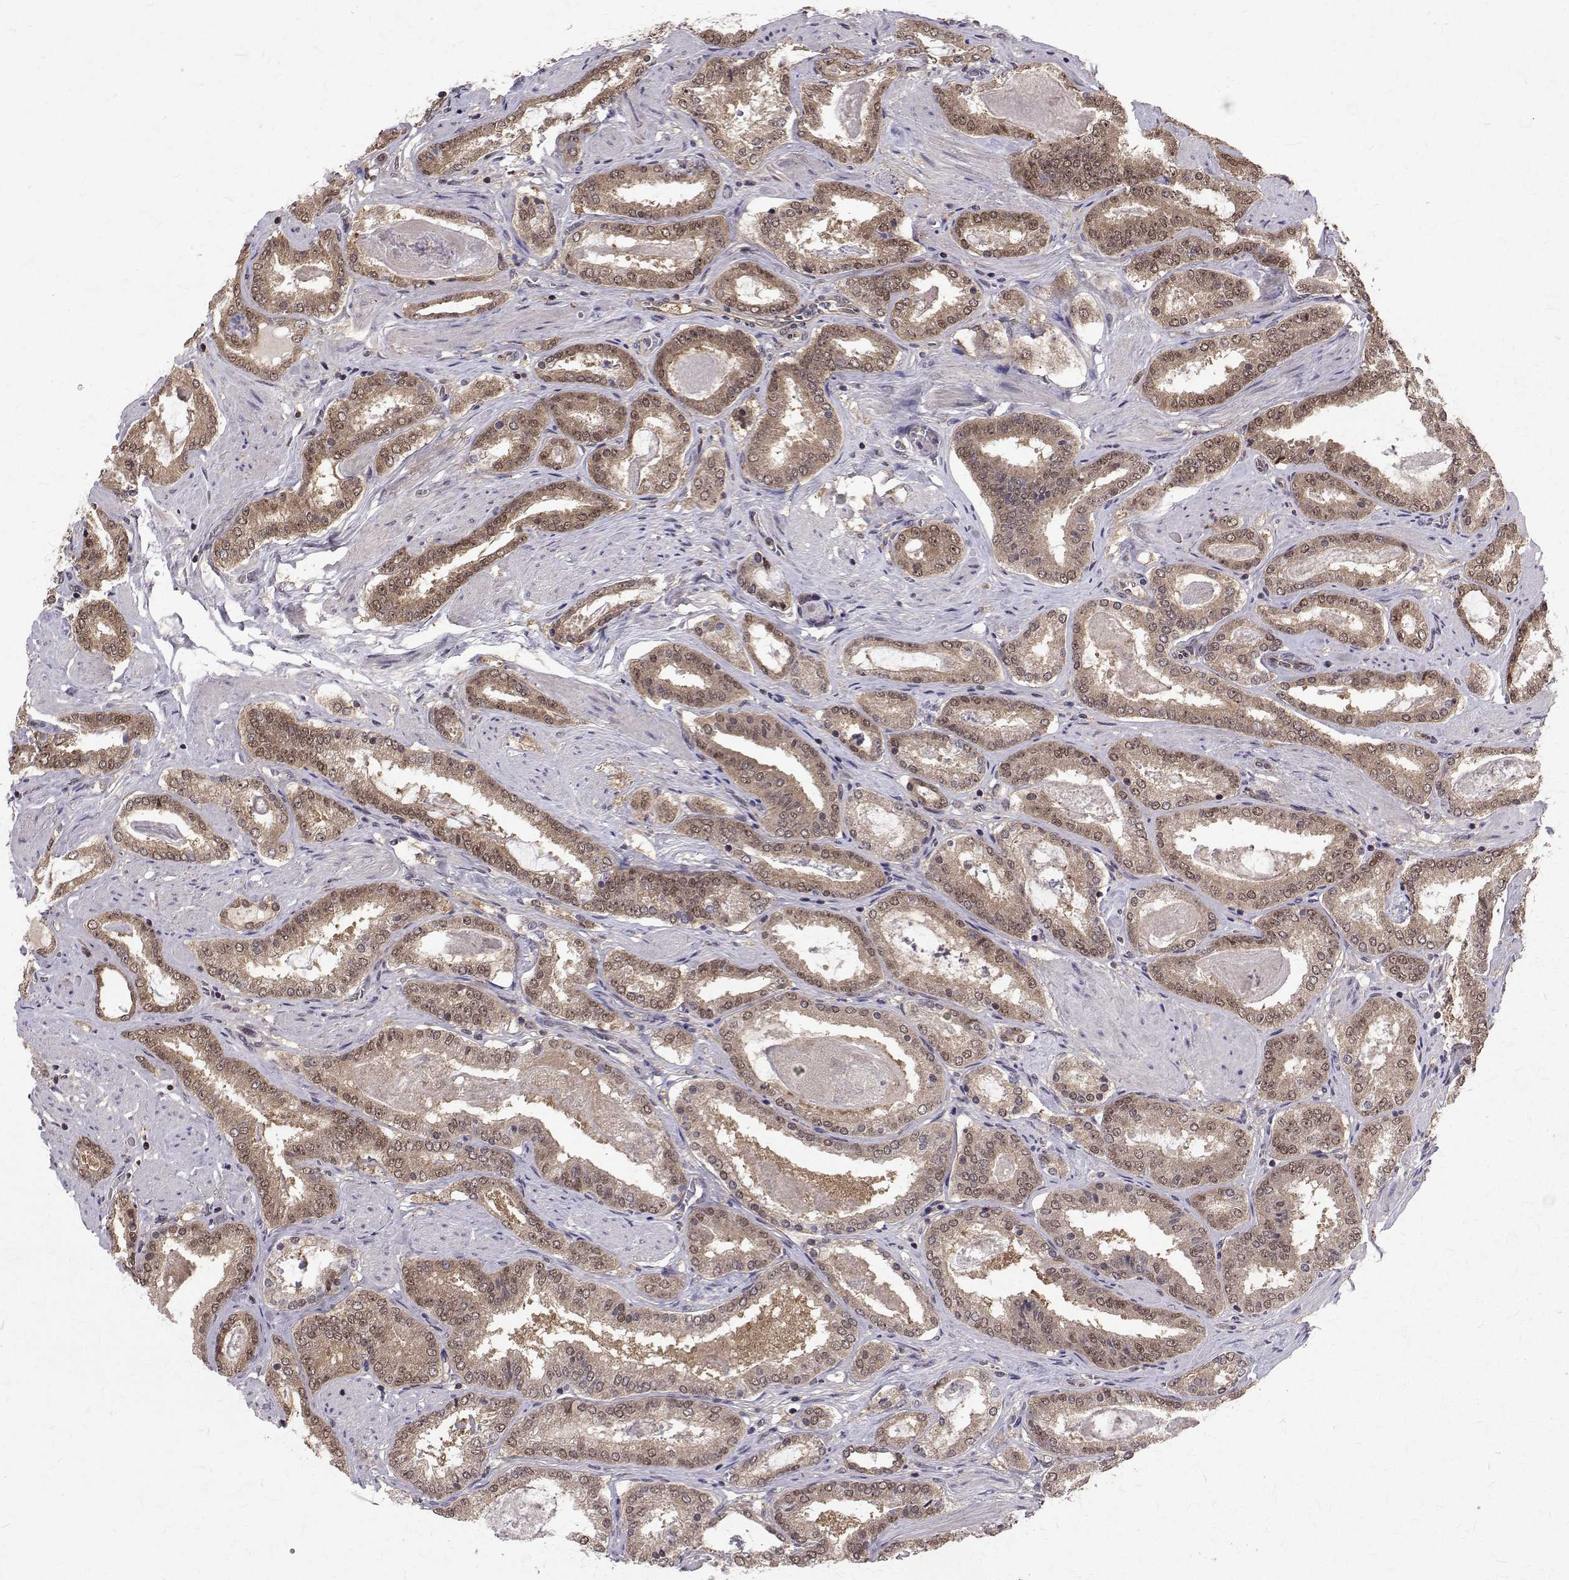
{"staining": {"intensity": "moderate", "quantity": ">75%", "location": "cytoplasmic/membranous,nuclear"}, "tissue": "prostate cancer", "cell_type": "Tumor cells", "image_type": "cancer", "snomed": [{"axis": "morphology", "description": "Adenocarcinoma, High grade"}, {"axis": "topography", "description": "Prostate"}], "caption": "High-grade adenocarcinoma (prostate) stained for a protein reveals moderate cytoplasmic/membranous and nuclear positivity in tumor cells.", "gene": "NIF3L1", "patient": {"sex": "male", "age": 63}}